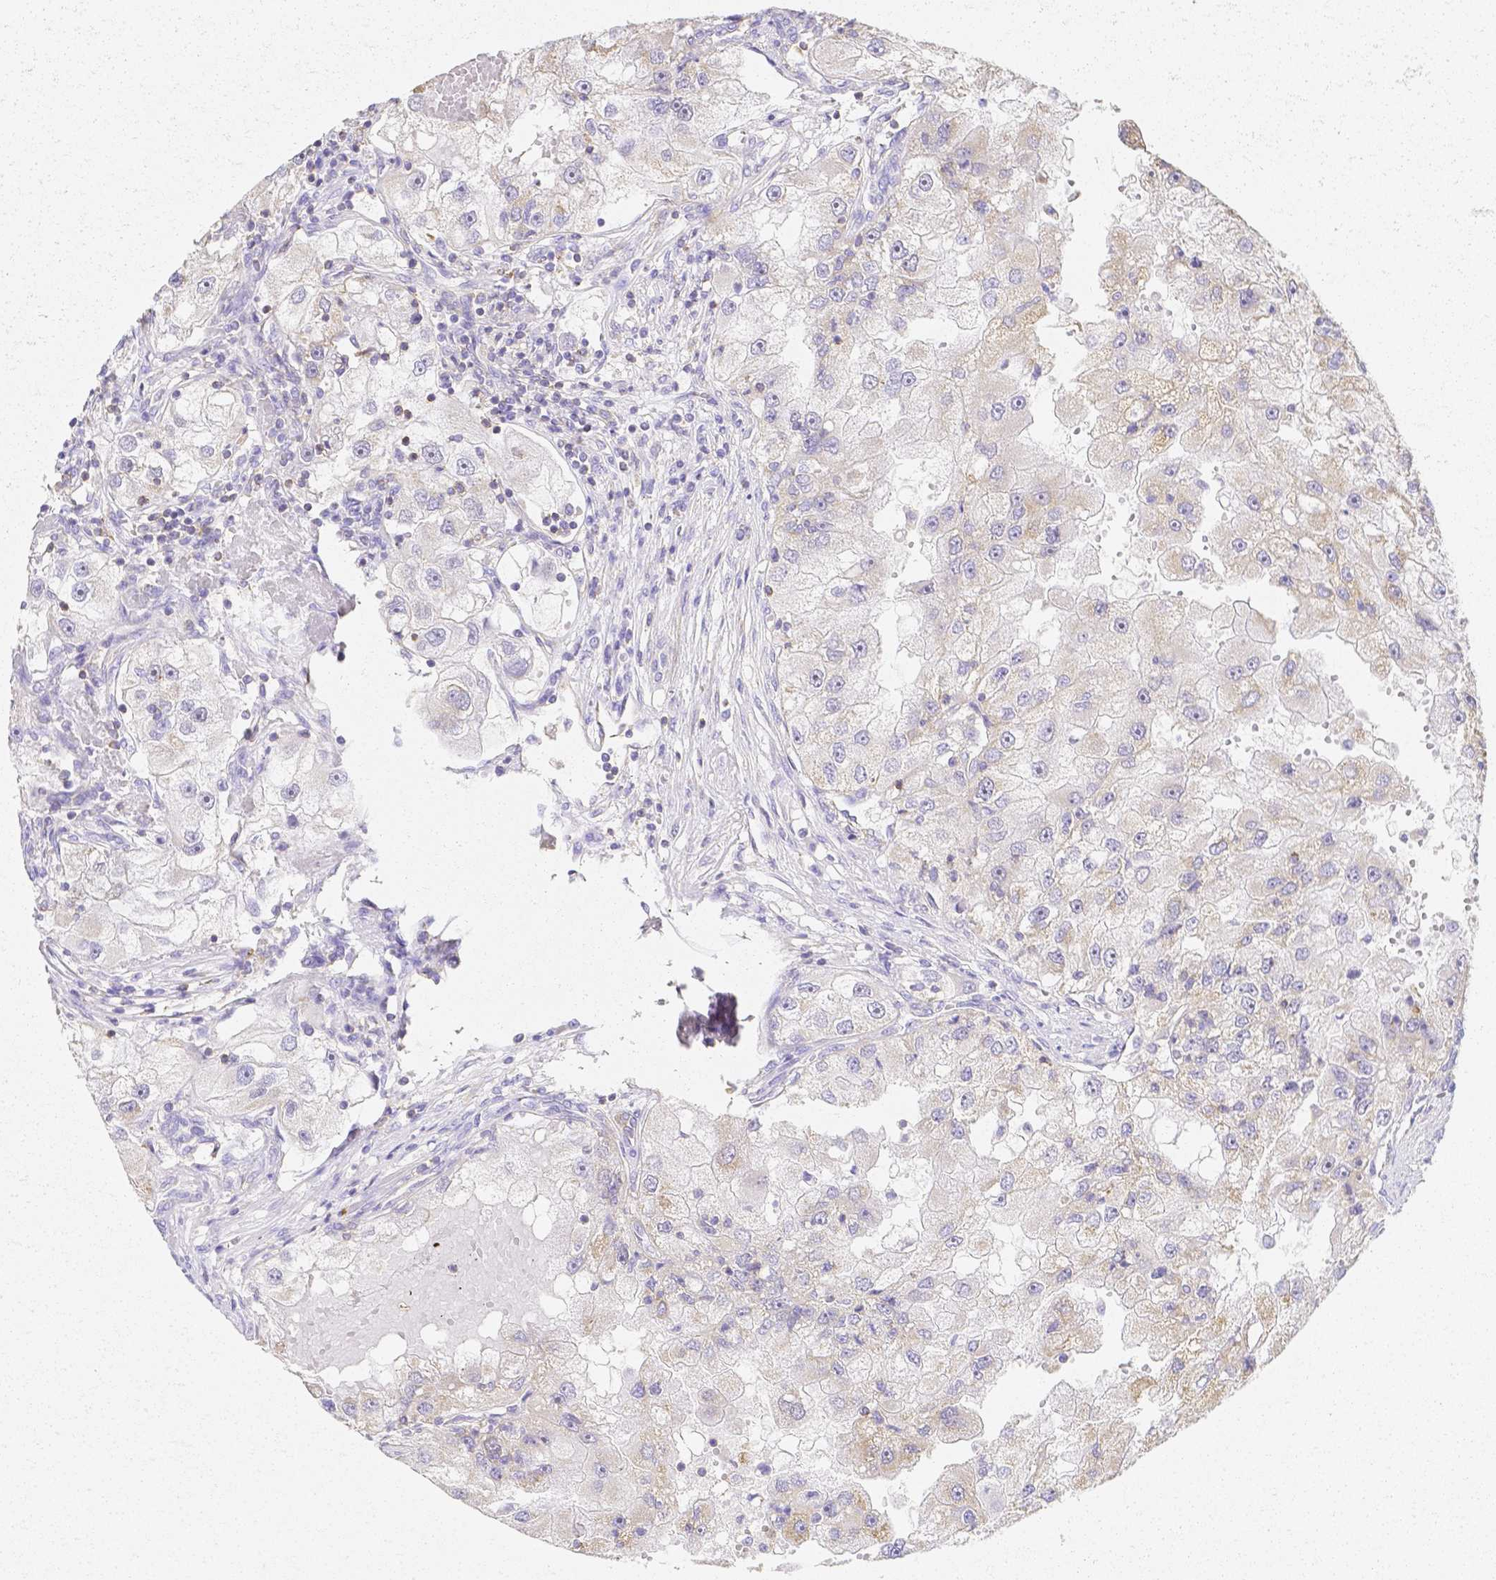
{"staining": {"intensity": "negative", "quantity": "none", "location": "none"}, "tissue": "renal cancer", "cell_type": "Tumor cells", "image_type": "cancer", "snomed": [{"axis": "morphology", "description": "Adenocarcinoma, NOS"}, {"axis": "topography", "description": "Kidney"}], "caption": "This photomicrograph is of renal adenocarcinoma stained with immunohistochemistry (IHC) to label a protein in brown with the nuclei are counter-stained blue. There is no positivity in tumor cells.", "gene": "ASAH2", "patient": {"sex": "male", "age": 63}}